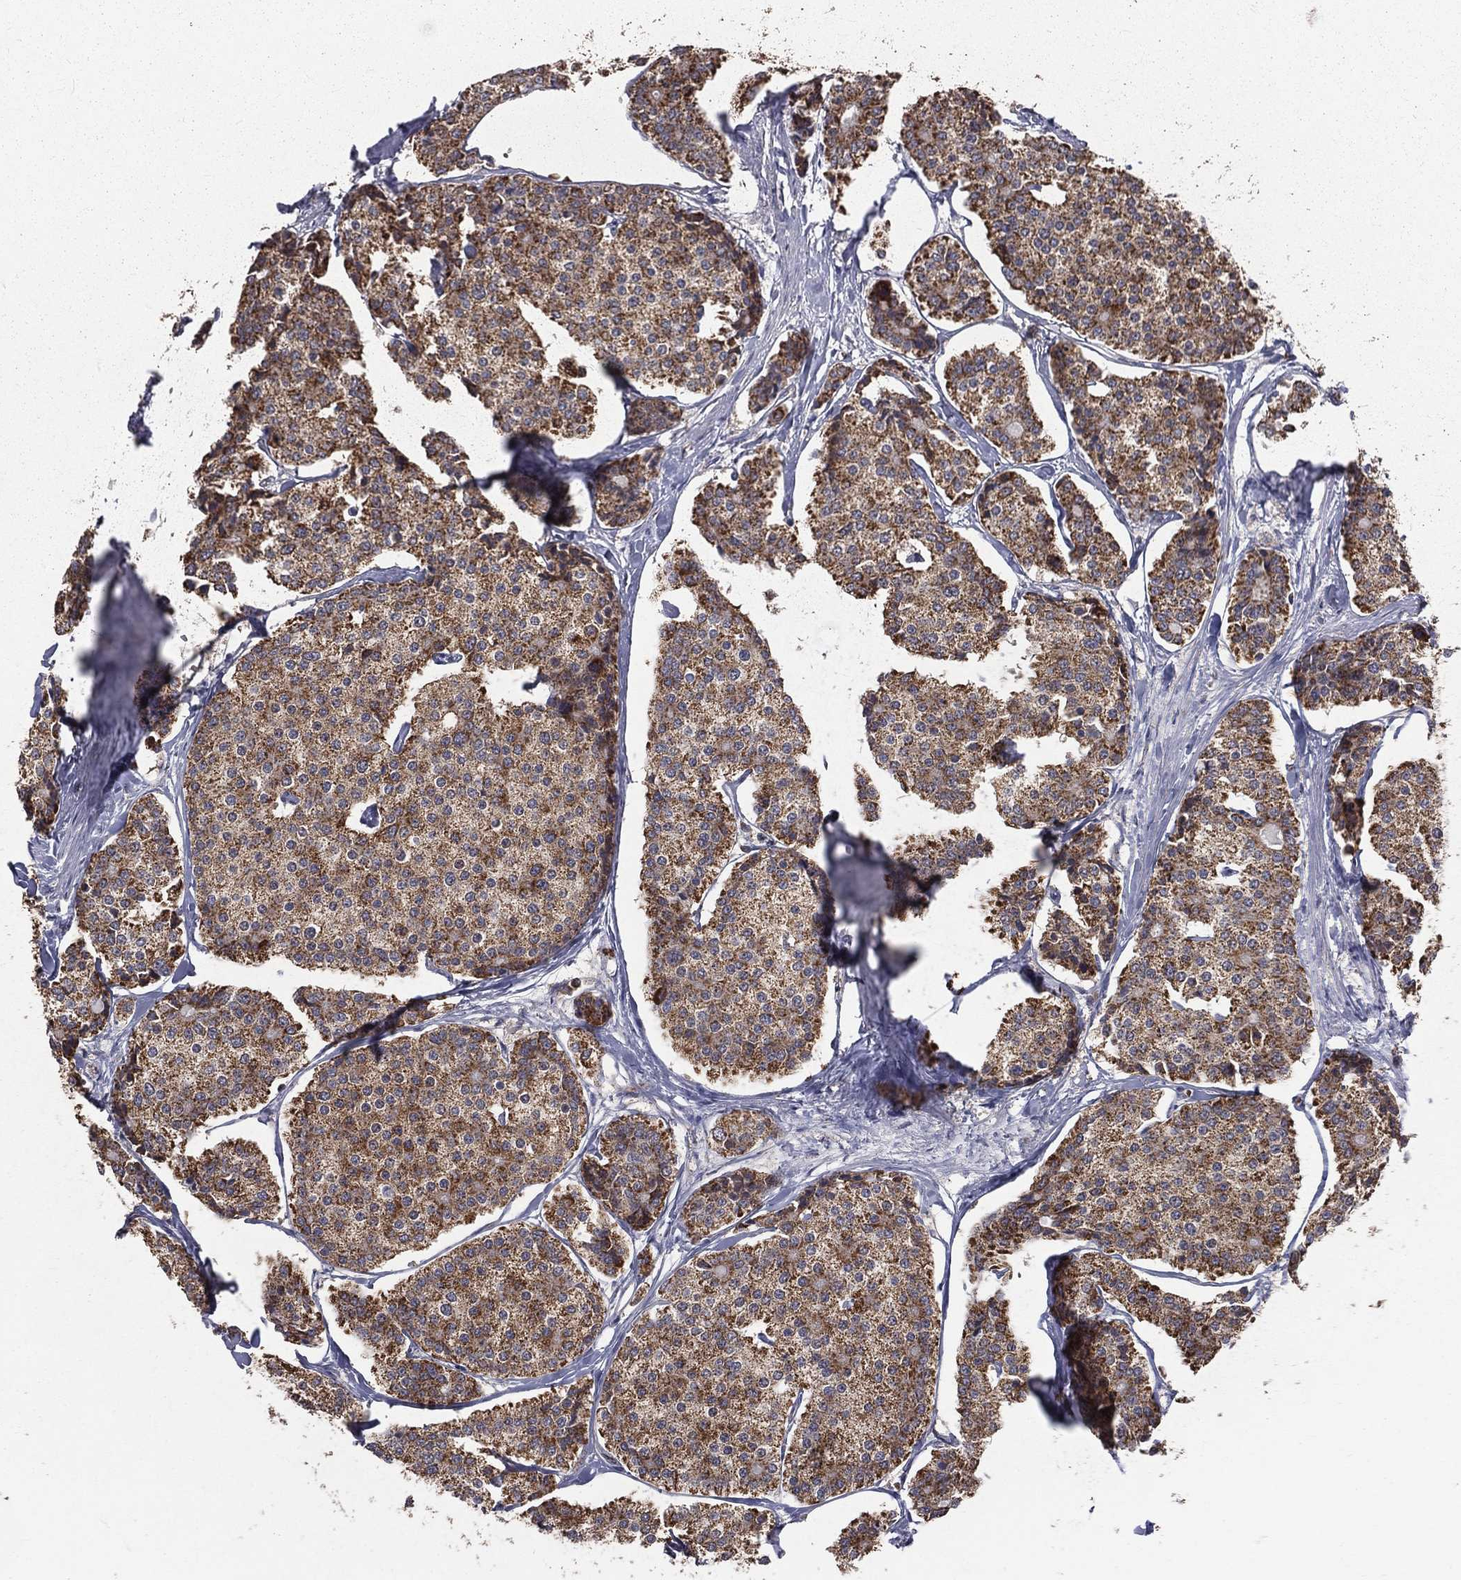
{"staining": {"intensity": "moderate", "quantity": ">75%", "location": "cytoplasmic/membranous"}, "tissue": "carcinoid", "cell_type": "Tumor cells", "image_type": "cancer", "snomed": [{"axis": "morphology", "description": "Carcinoid, malignant, NOS"}, {"axis": "topography", "description": "Small intestine"}], "caption": "Tumor cells demonstrate medium levels of moderate cytoplasmic/membranous staining in about >75% of cells in human carcinoid (malignant).", "gene": "MRPL46", "patient": {"sex": "female", "age": 65}}